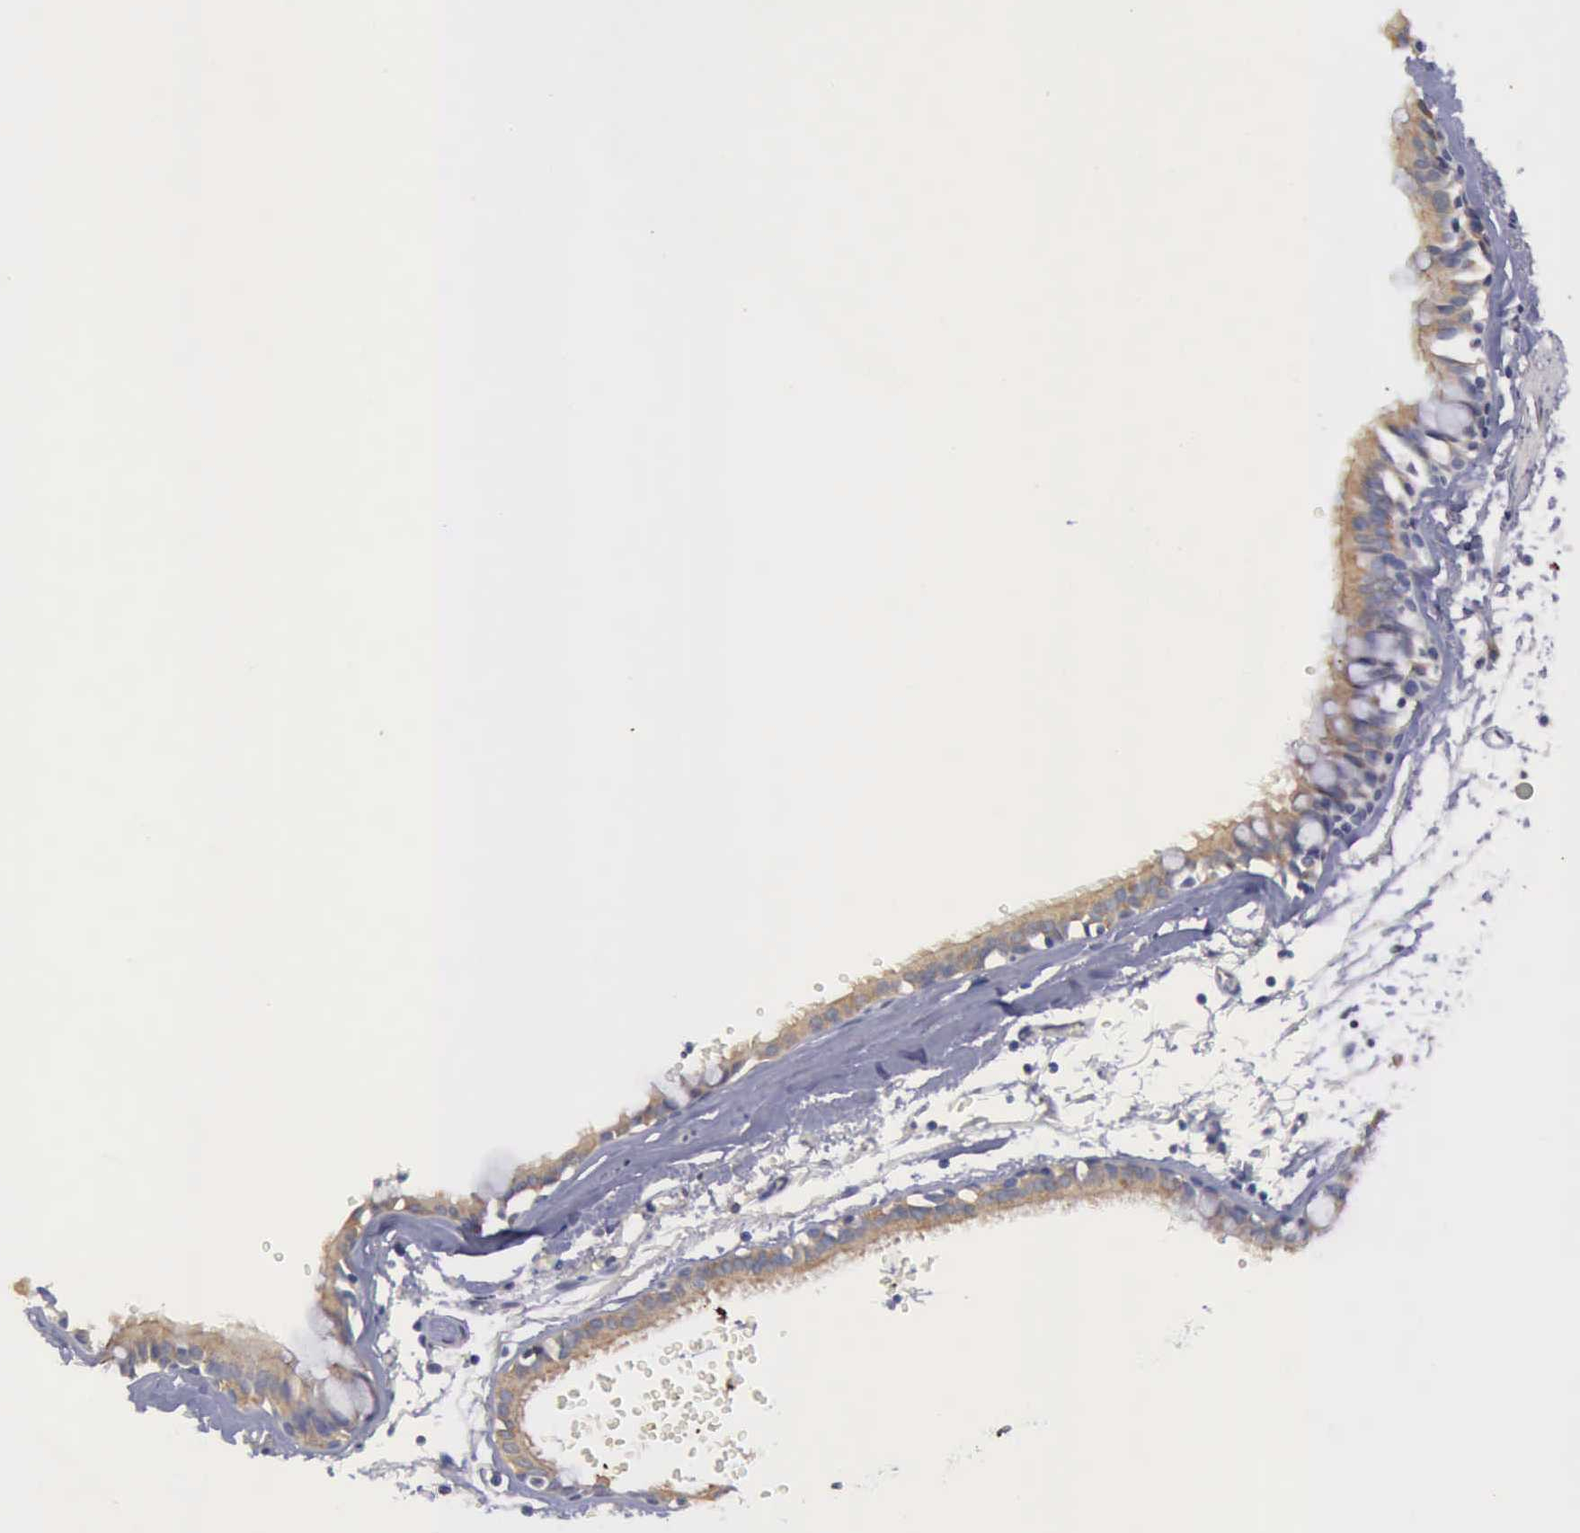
{"staining": {"intensity": "weak", "quantity": ">75%", "location": "cytoplasmic/membranous"}, "tissue": "bronchus", "cell_type": "Respiratory epithelial cells", "image_type": "normal", "snomed": [{"axis": "morphology", "description": "Normal tissue, NOS"}, {"axis": "topography", "description": "Bronchus"}, {"axis": "topography", "description": "Lung"}], "caption": "Immunohistochemistry staining of unremarkable bronchus, which demonstrates low levels of weak cytoplasmic/membranous expression in about >75% of respiratory epithelial cells indicating weak cytoplasmic/membranous protein staining. The staining was performed using DAB (3,3'-diaminobenzidine) (brown) for protein detection and nuclei were counterstained in hematoxylin (blue).", "gene": "PHKA1", "patient": {"sex": "female", "age": 56}}